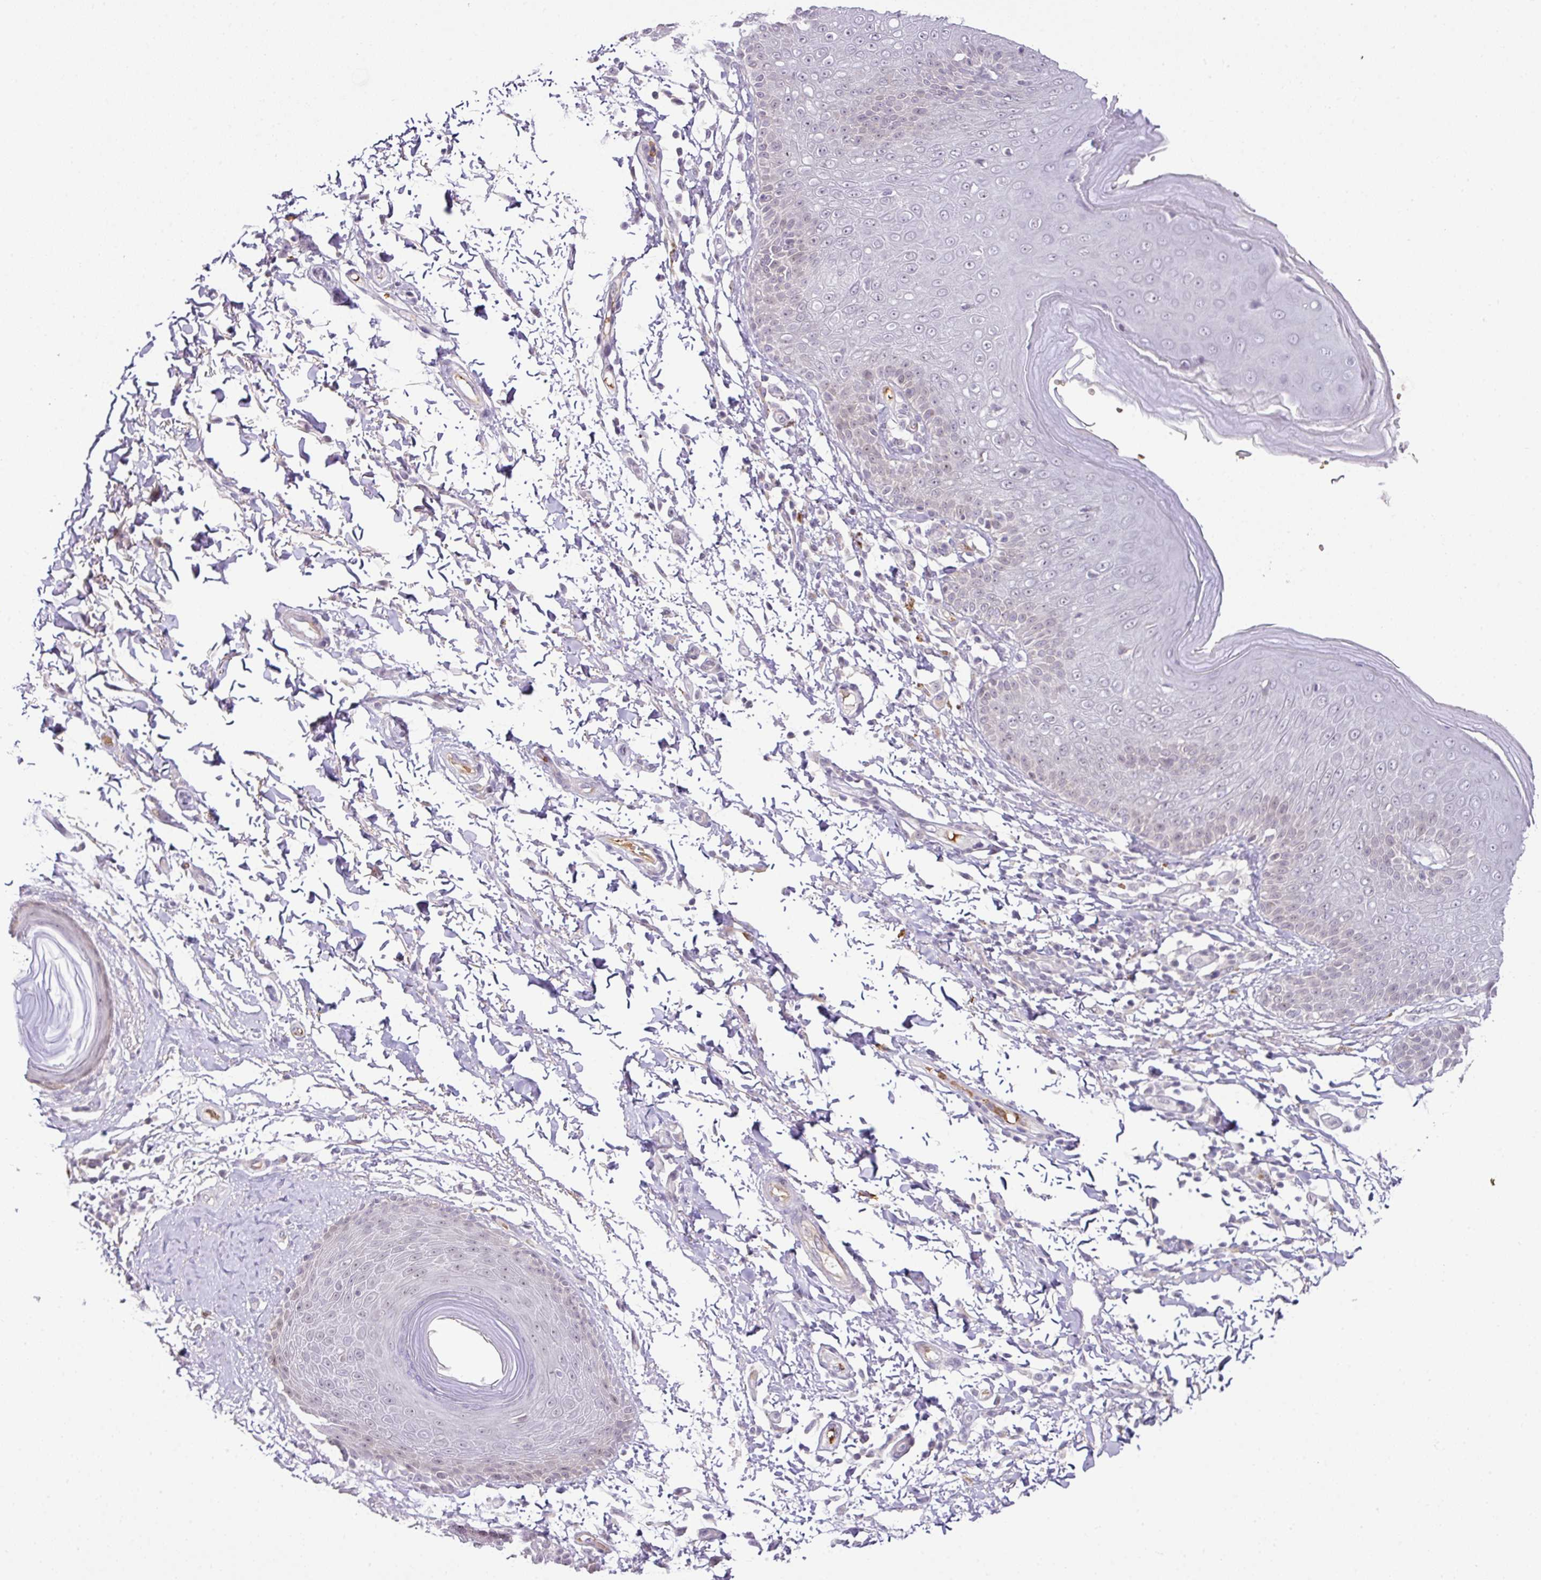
{"staining": {"intensity": "moderate", "quantity": "<25%", "location": "nuclear"}, "tissue": "skin", "cell_type": "Epidermal cells", "image_type": "normal", "snomed": [{"axis": "morphology", "description": "Normal tissue, NOS"}, {"axis": "topography", "description": "Peripheral nerve tissue"}], "caption": "Protein expression by IHC reveals moderate nuclear expression in about <25% of epidermal cells in normal skin.", "gene": "PARP2", "patient": {"sex": "male", "age": 51}}